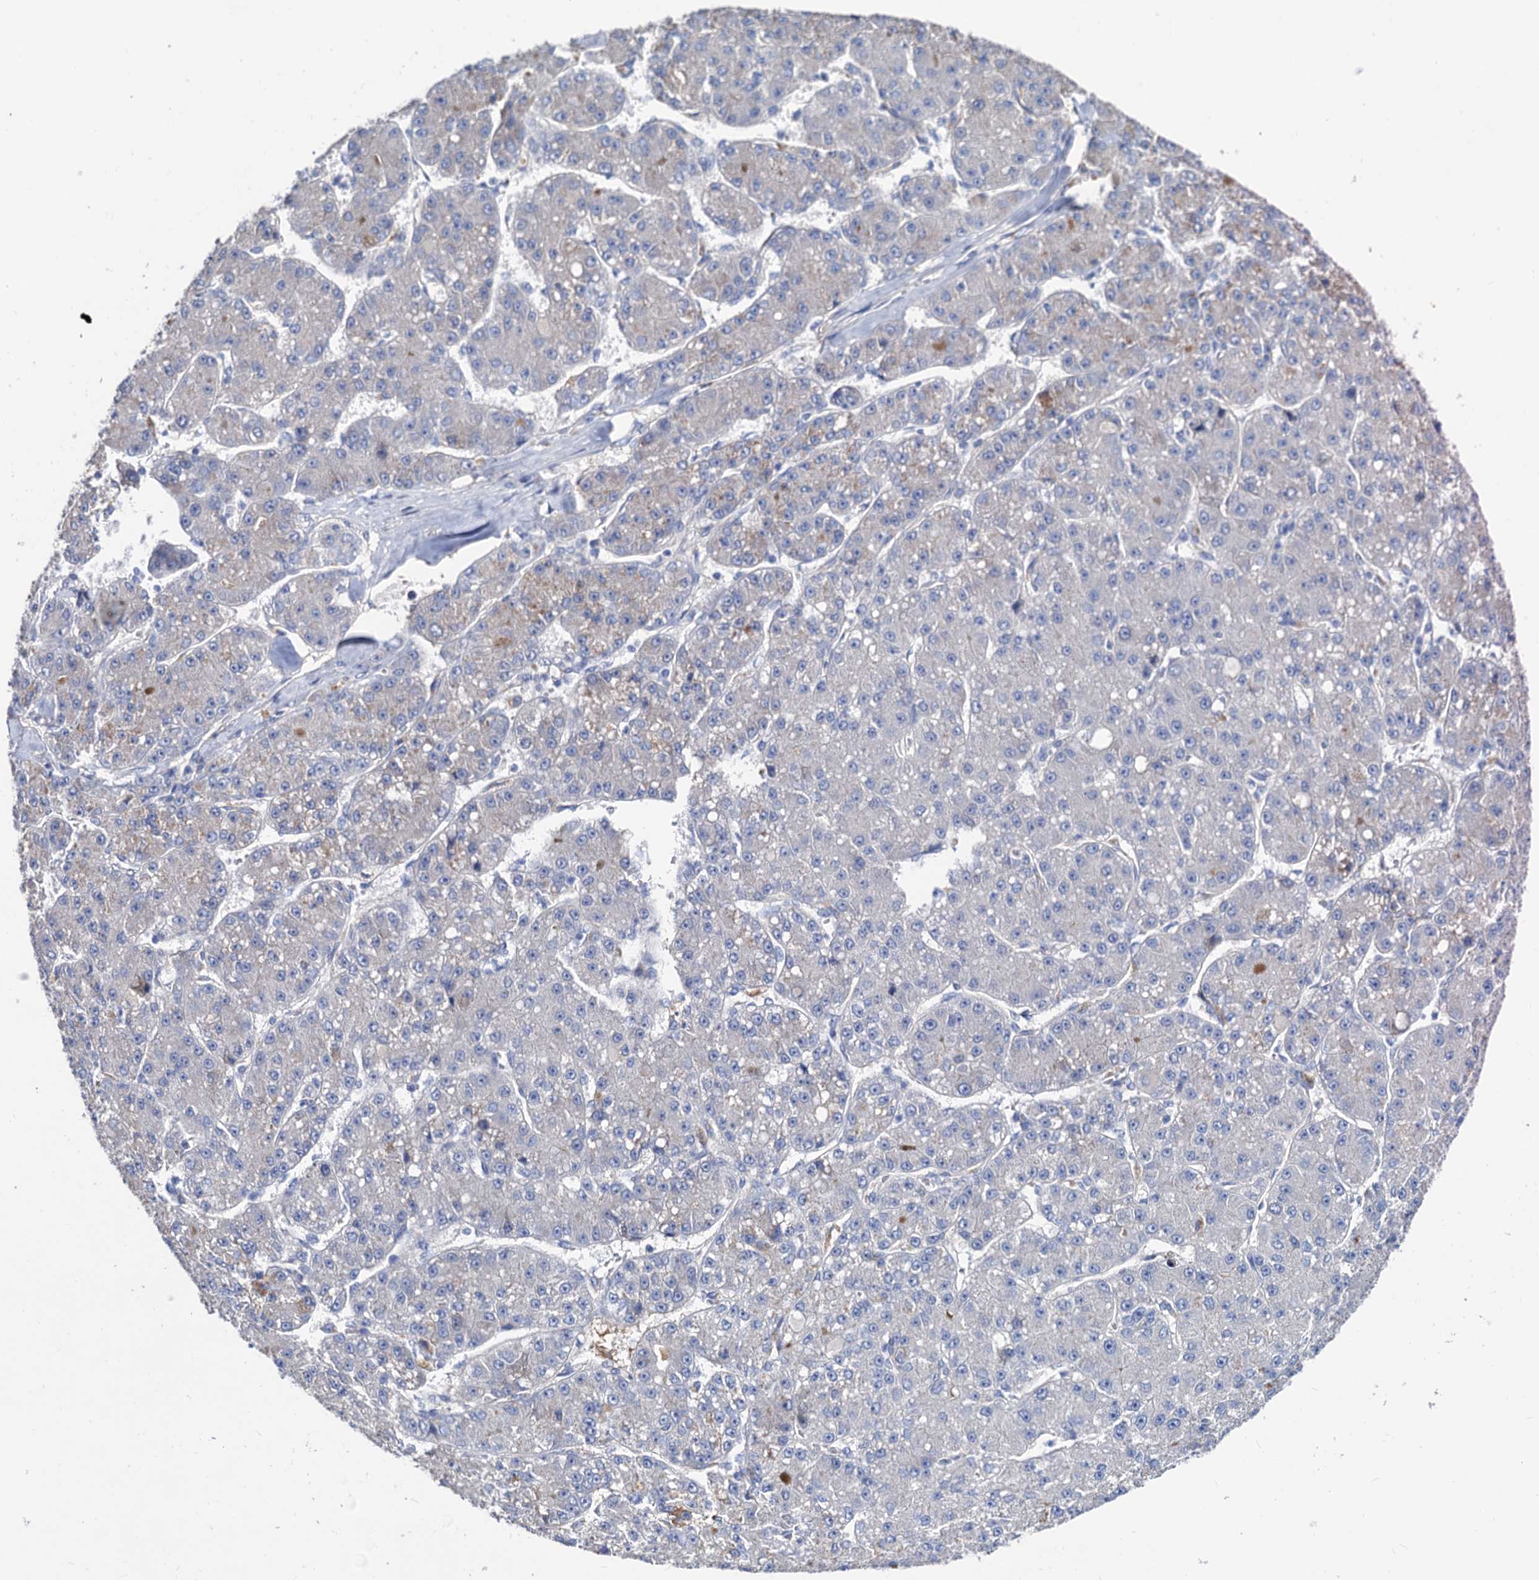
{"staining": {"intensity": "negative", "quantity": "none", "location": "none"}, "tissue": "liver cancer", "cell_type": "Tumor cells", "image_type": "cancer", "snomed": [{"axis": "morphology", "description": "Carcinoma, Hepatocellular, NOS"}, {"axis": "topography", "description": "Liver"}], "caption": "A photomicrograph of hepatocellular carcinoma (liver) stained for a protein reveals no brown staining in tumor cells.", "gene": "NPAS4", "patient": {"sex": "male", "age": 67}}